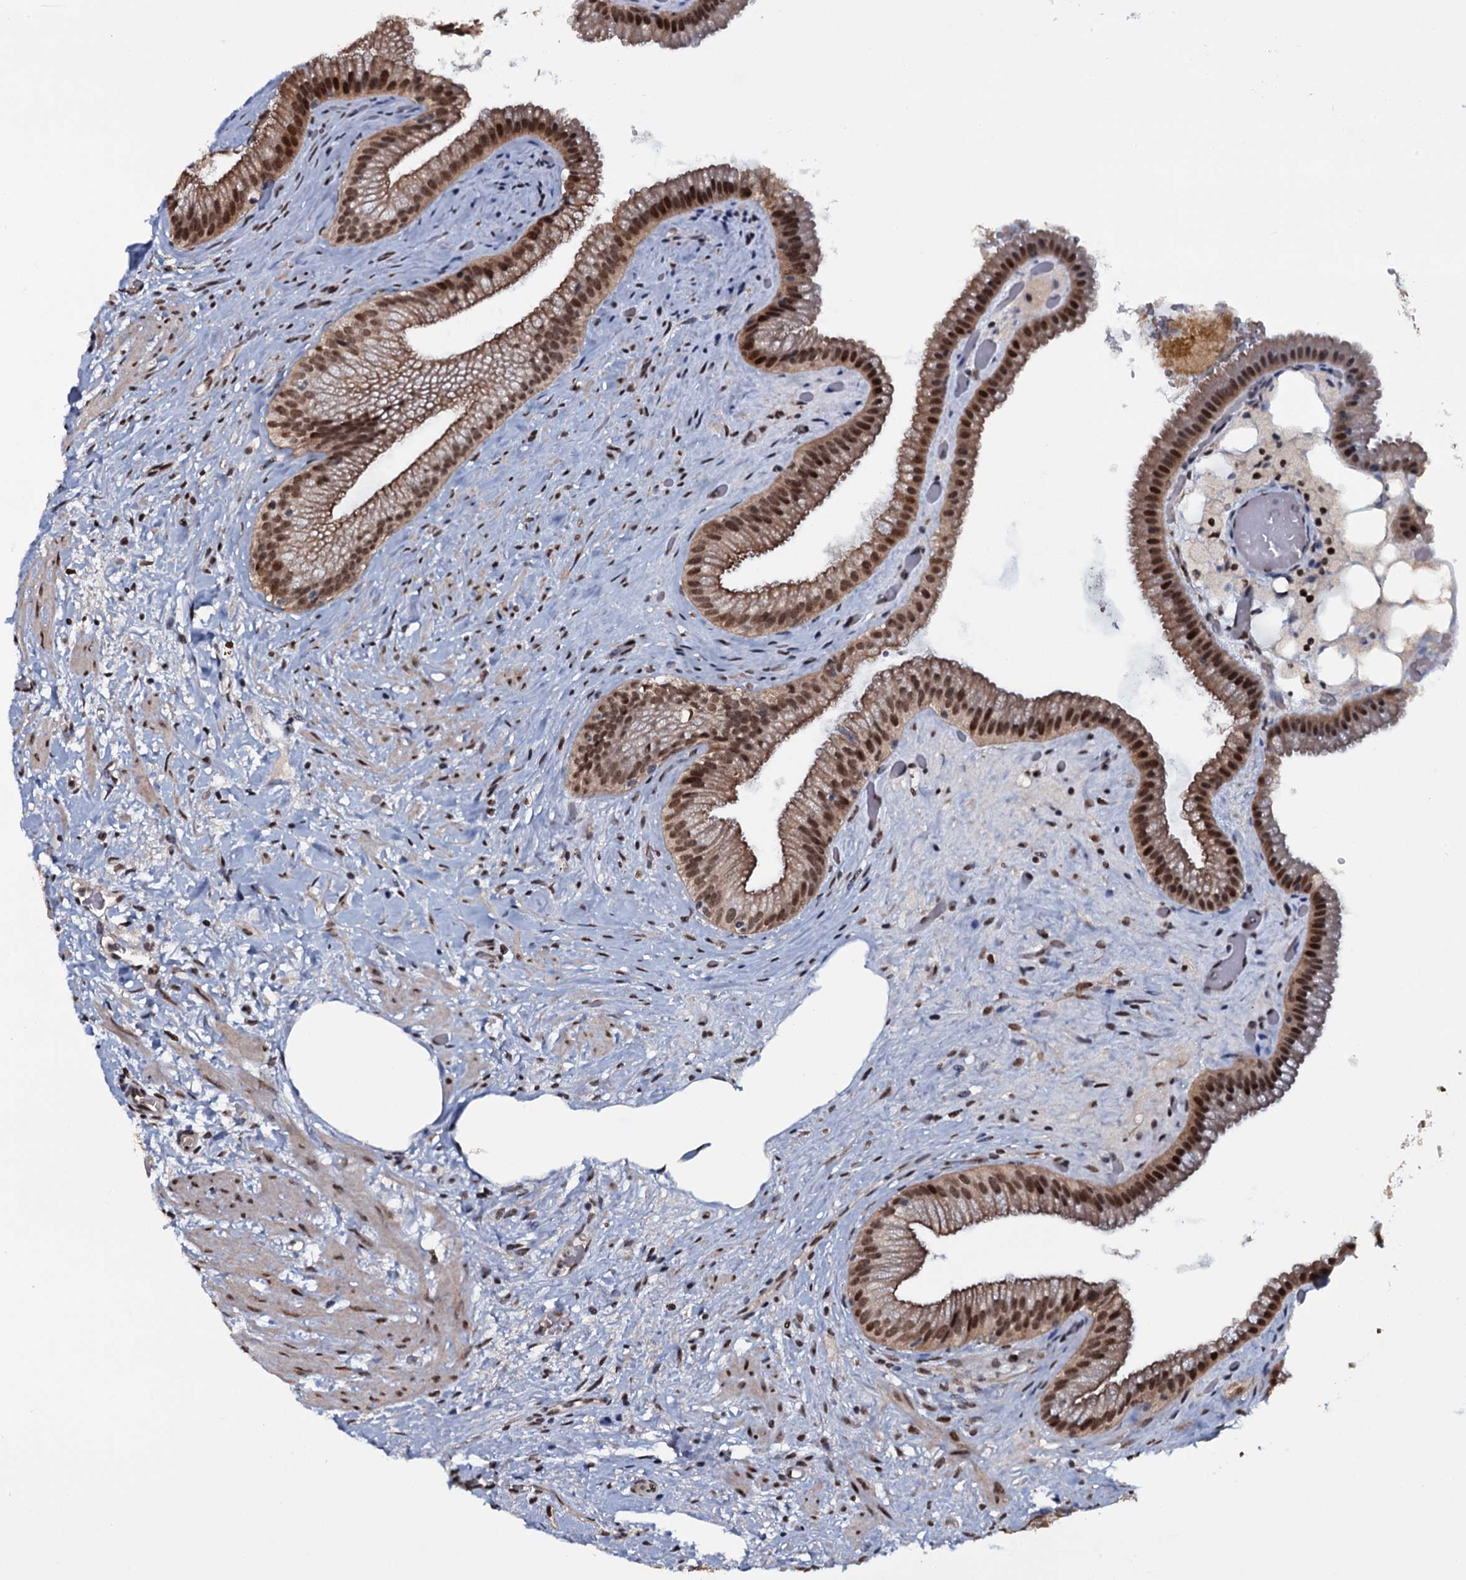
{"staining": {"intensity": "strong", "quantity": ">75%", "location": "cytoplasmic/membranous,nuclear"}, "tissue": "gallbladder", "cell_type": "Glandular cells", "image_type": "normal", "snomed": [{"axis": "morphology", "description": "Normal tissue, NOS"}, {"axis": "morphology", "description": "Inflammation, NOS"}, {"axis": "topography", "description": "Gallbladder"}], "caption": "Strong cytoplasmic/membranous,nuclear protein staining is seen in about >75% of glandular cells in gallbladder.", "gene": "SH2D4B", "patient": {"sex": "male", "age": 51}}